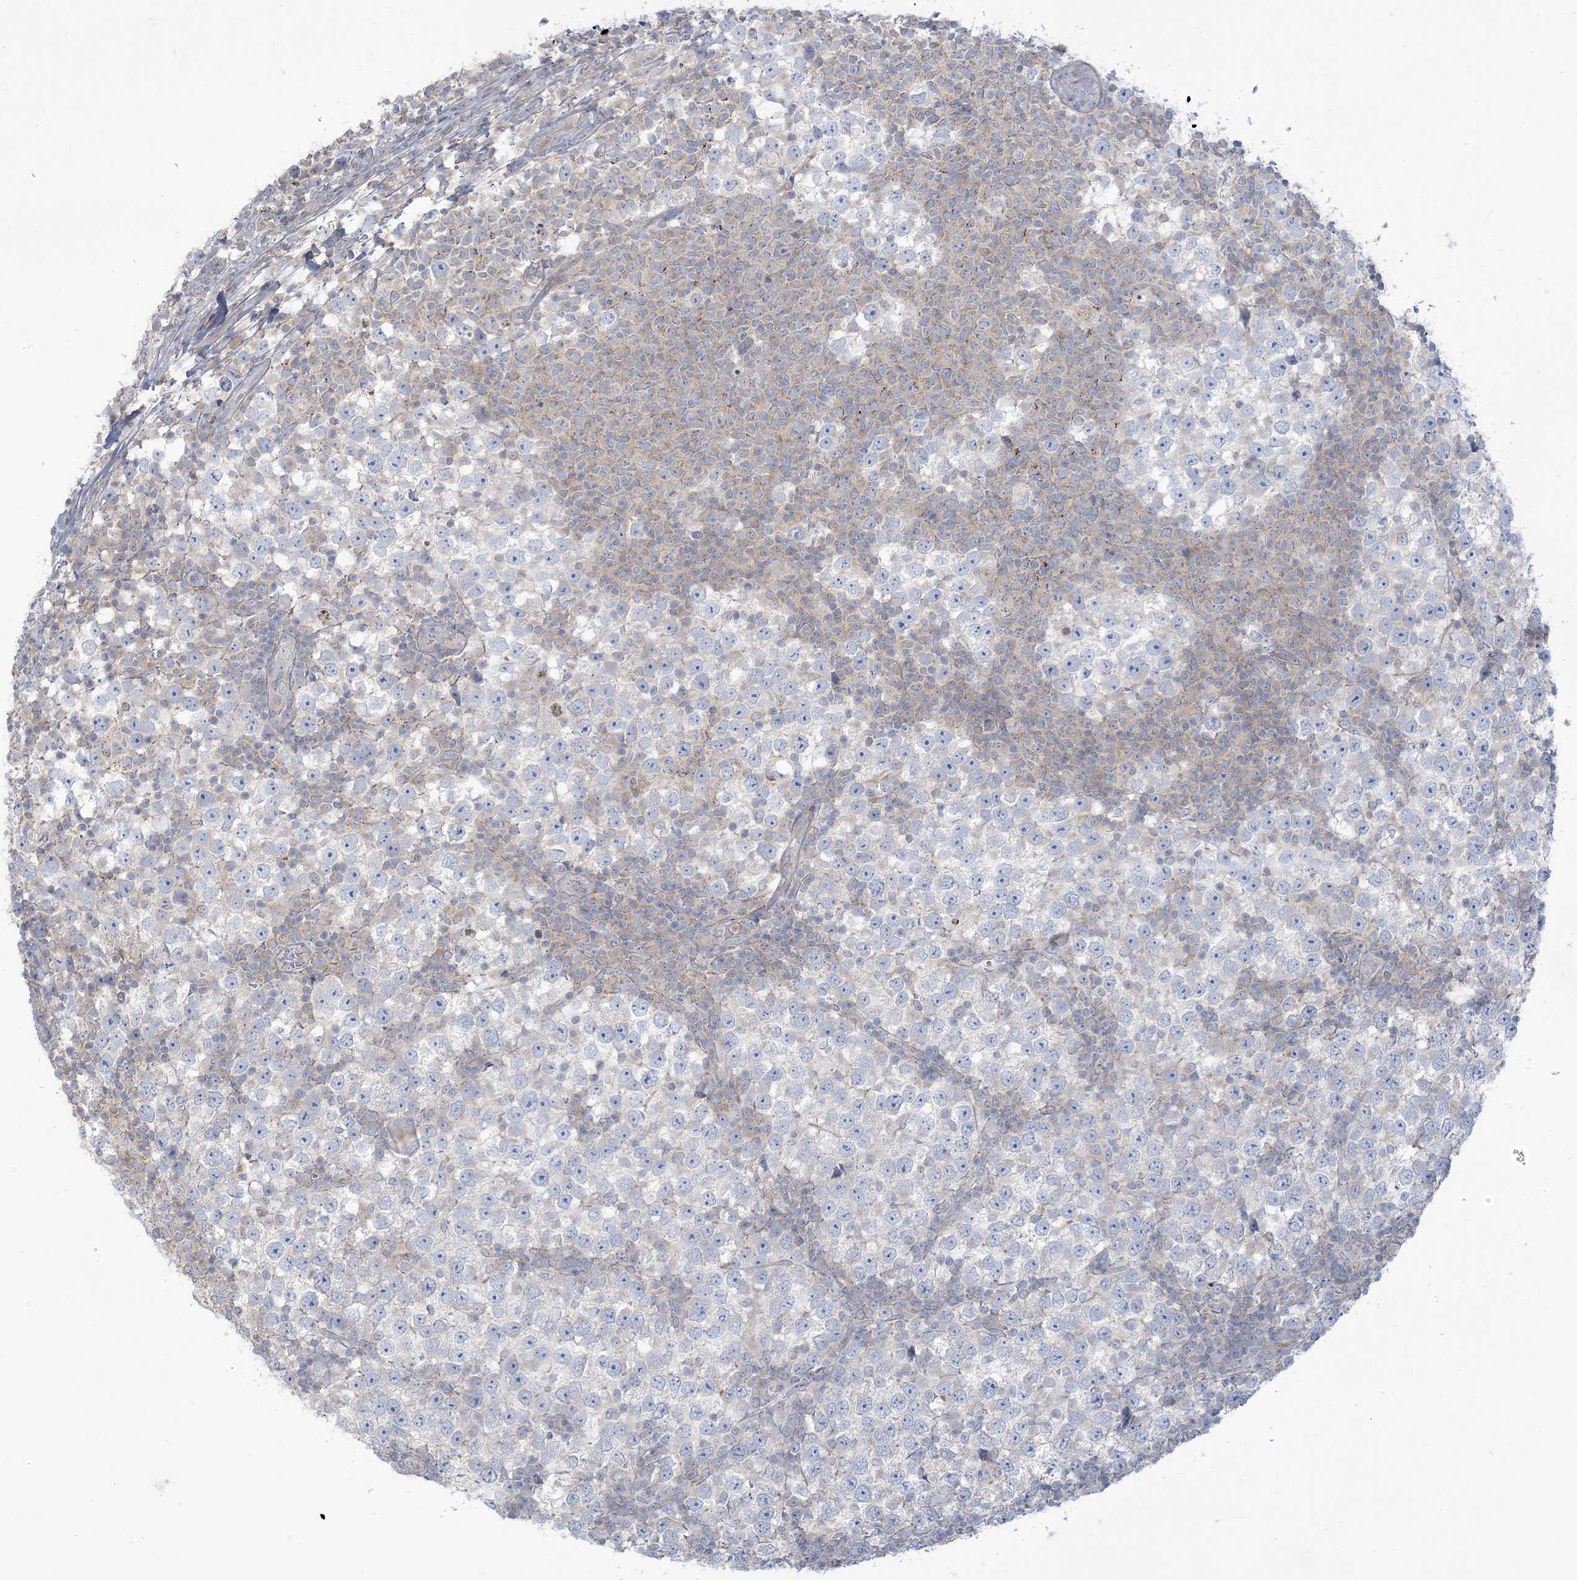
{"staining": {"intensity": "negative", "quantity": "none", "location": "none"}, "tissue": "testis cancer", "cell_type": "Tumor cells", "image_type": "cancer", "snomed": [{"axis": "morphology", "description": "Seminoma, NOS"}, {"axis": "topography", "description": "Testis"}], "caption": "Seminoma (testis) was stained to show a protein in brown. There is no significant expression in tumor cells.", "gene": "AFTPH", "patient": {"sex": "male", "age": 65}}